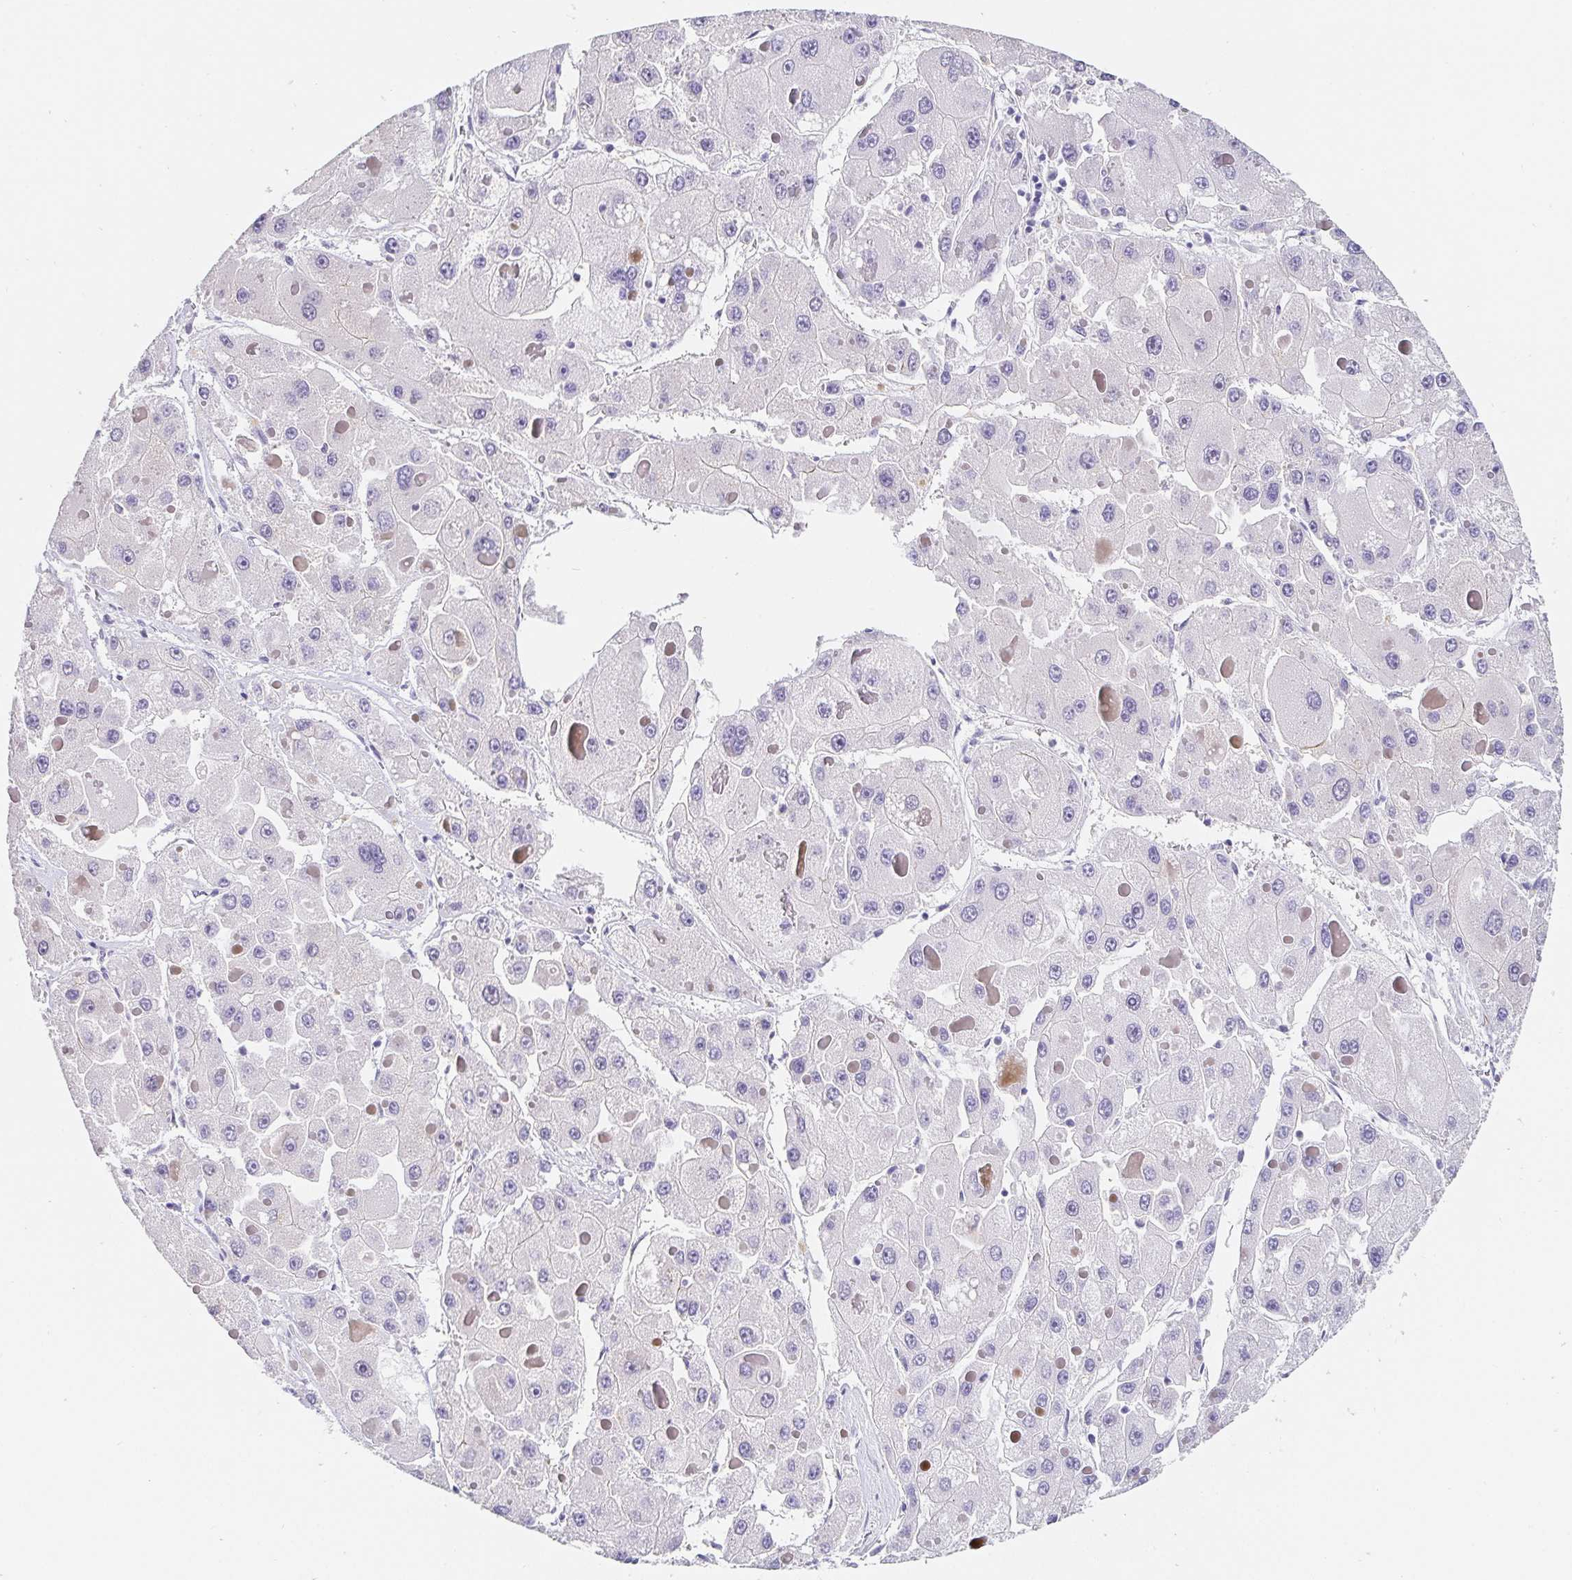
{"staining": {"intensity": "negative", "quantity": "none", "location": "none"}, "tissue": "liver cancer", "cell_type": "Tumor cells", "image_type": "cancer", "snomed": [{"axis": "morphology", "description": "Carcinoma, Hepatocellular, NOS"}, {"axis": "topography", "description": "Liver"}], "caption": "Liver cancer (hepatocellular carcinoma) was stained to show a protein in brown. There is no significant positivity in tumor cells.", "gene": "PDX1", "patient": {"sex": "female", "age": 73}}